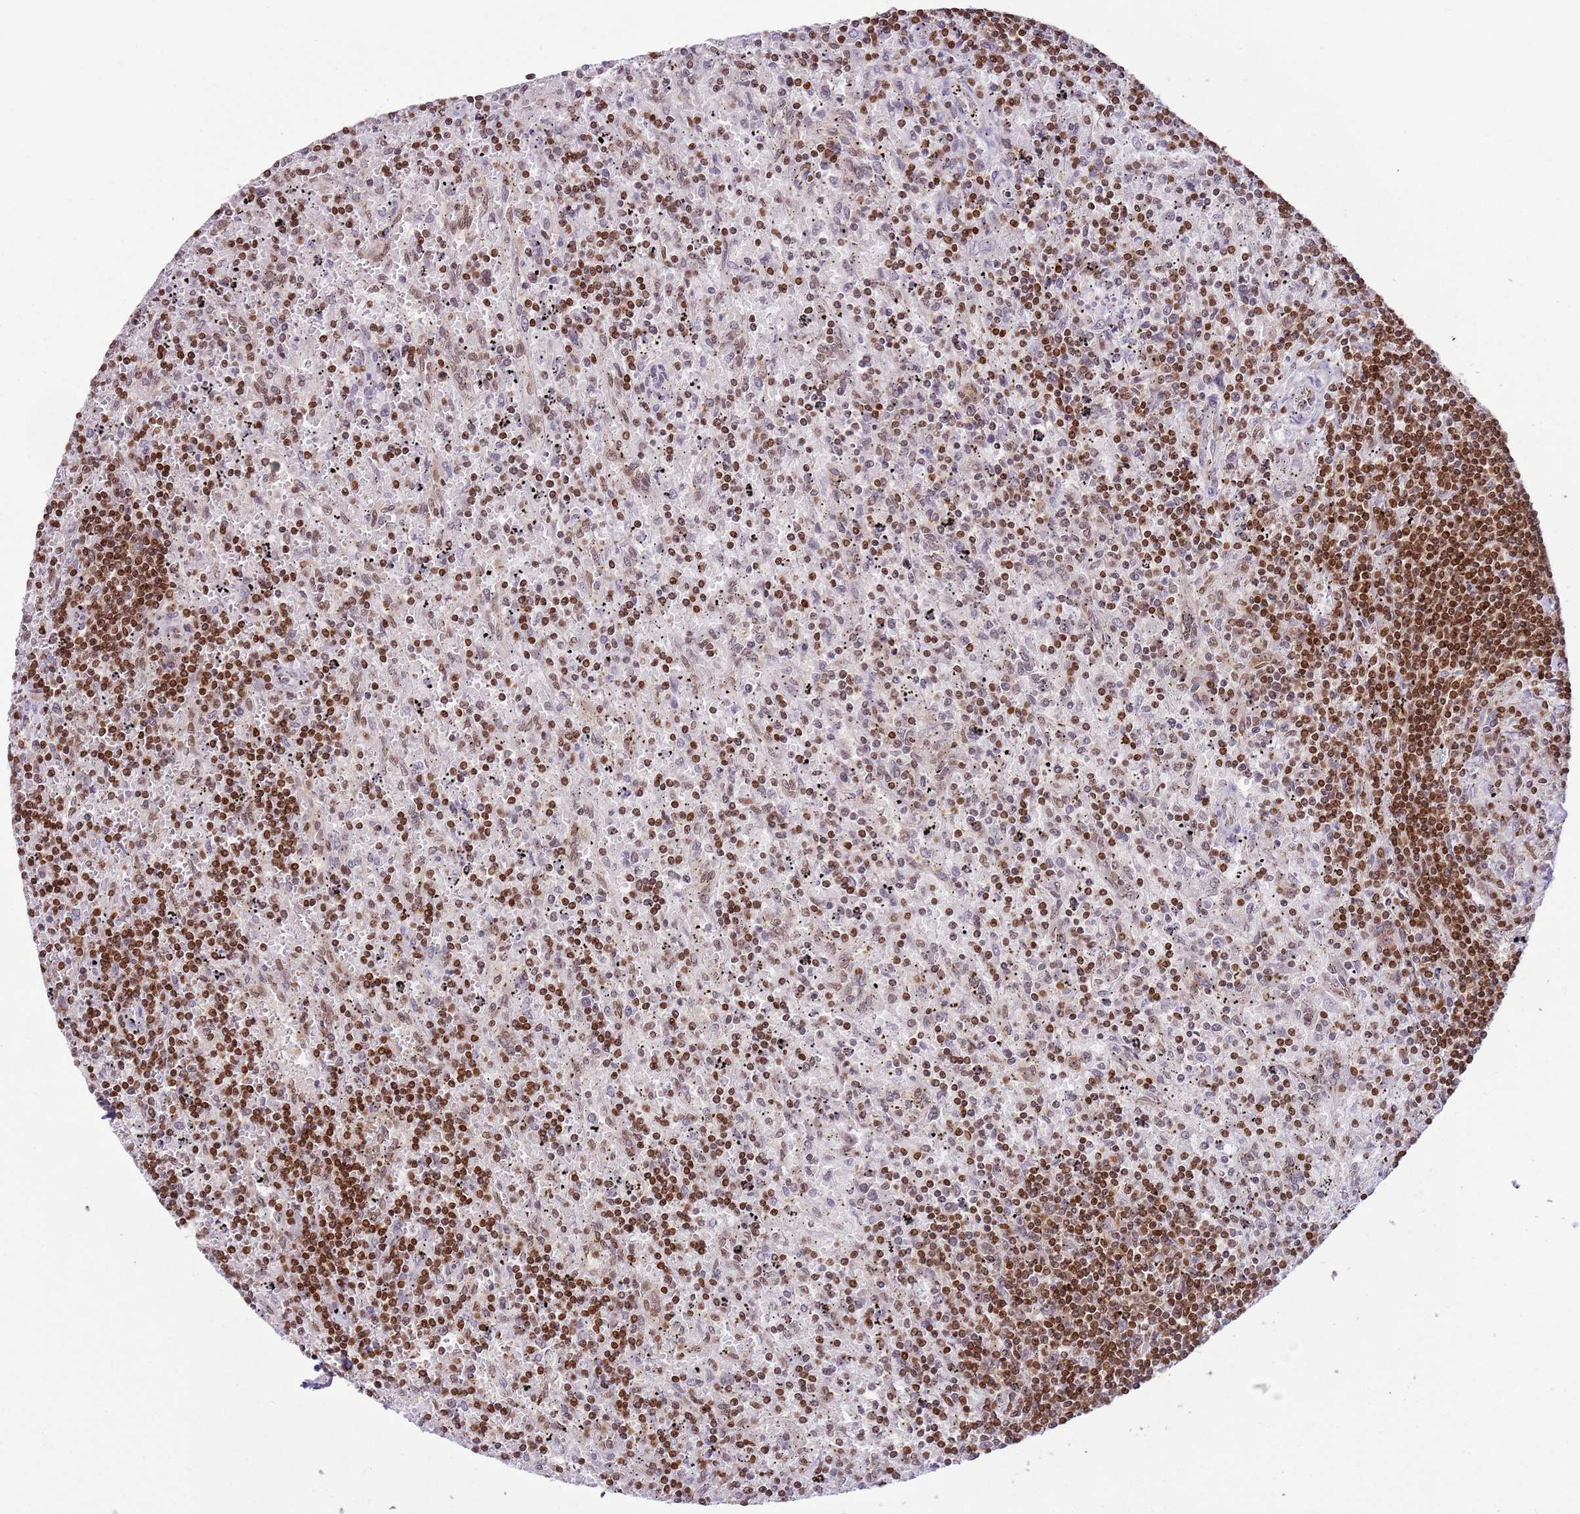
{"staining": {"intensity": "strong", "quantity": "25%-75%", "location": "nuclear"}, "tissue": "lymphoma", "cell_type": "Tumor cells", "image_type": "cancer", "snomed": [{"axis": "morphology", "description": "Malignant lymphoma, non-Hodgkin's type, Low grade"}, {"axis": "topography", "description": "Spleen"}], "caption": "Protein staining demonstrates strong nuclear staining in about 25%-75% of tumor cells in lymphoma.", "gene": "SELENOH", "patient": {"sex": "male", "age": 76}}